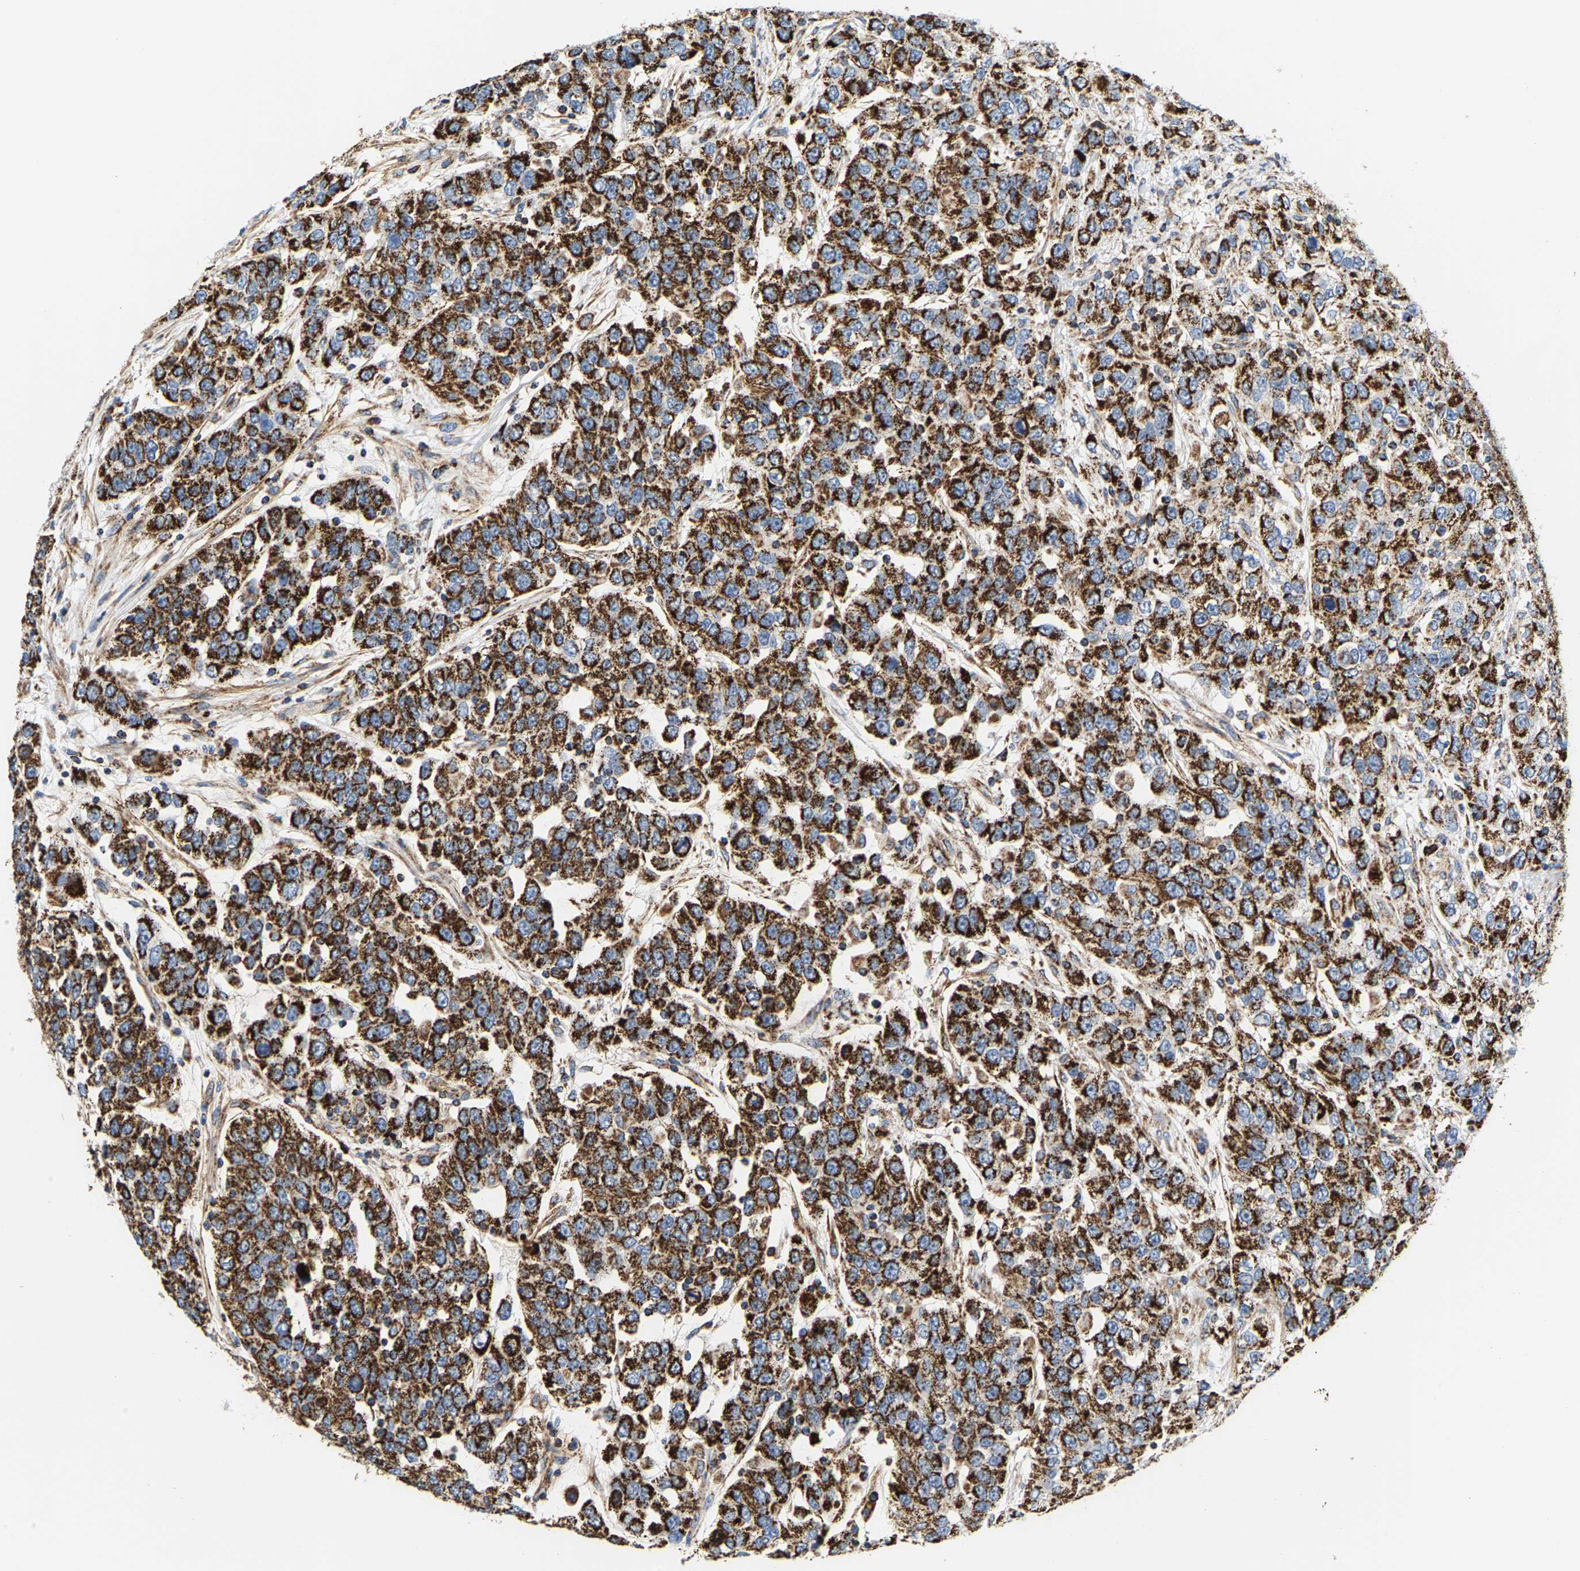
{"staining": {"intensity": "strong", "quantity": ">75%", "location": "cytoplasmic/membranous"}, "tissue": "urothelial cancer", "cell_type": "Tumor cells", "image_type": "cancer", "snomed": [{"axis": "morphology", "description": "Urothelial carcinoma, High grade"}, {"axis": "topography", "description": "Urinary bladder"}], "caption": "Brown immunohistochemical staining in urothelial cancer reveals strong cytoplasmic/membranous expression in approximately >75% of tumor cells.", "gene": "SHMT2", "patient": {"sex": "female", "age": 80}}